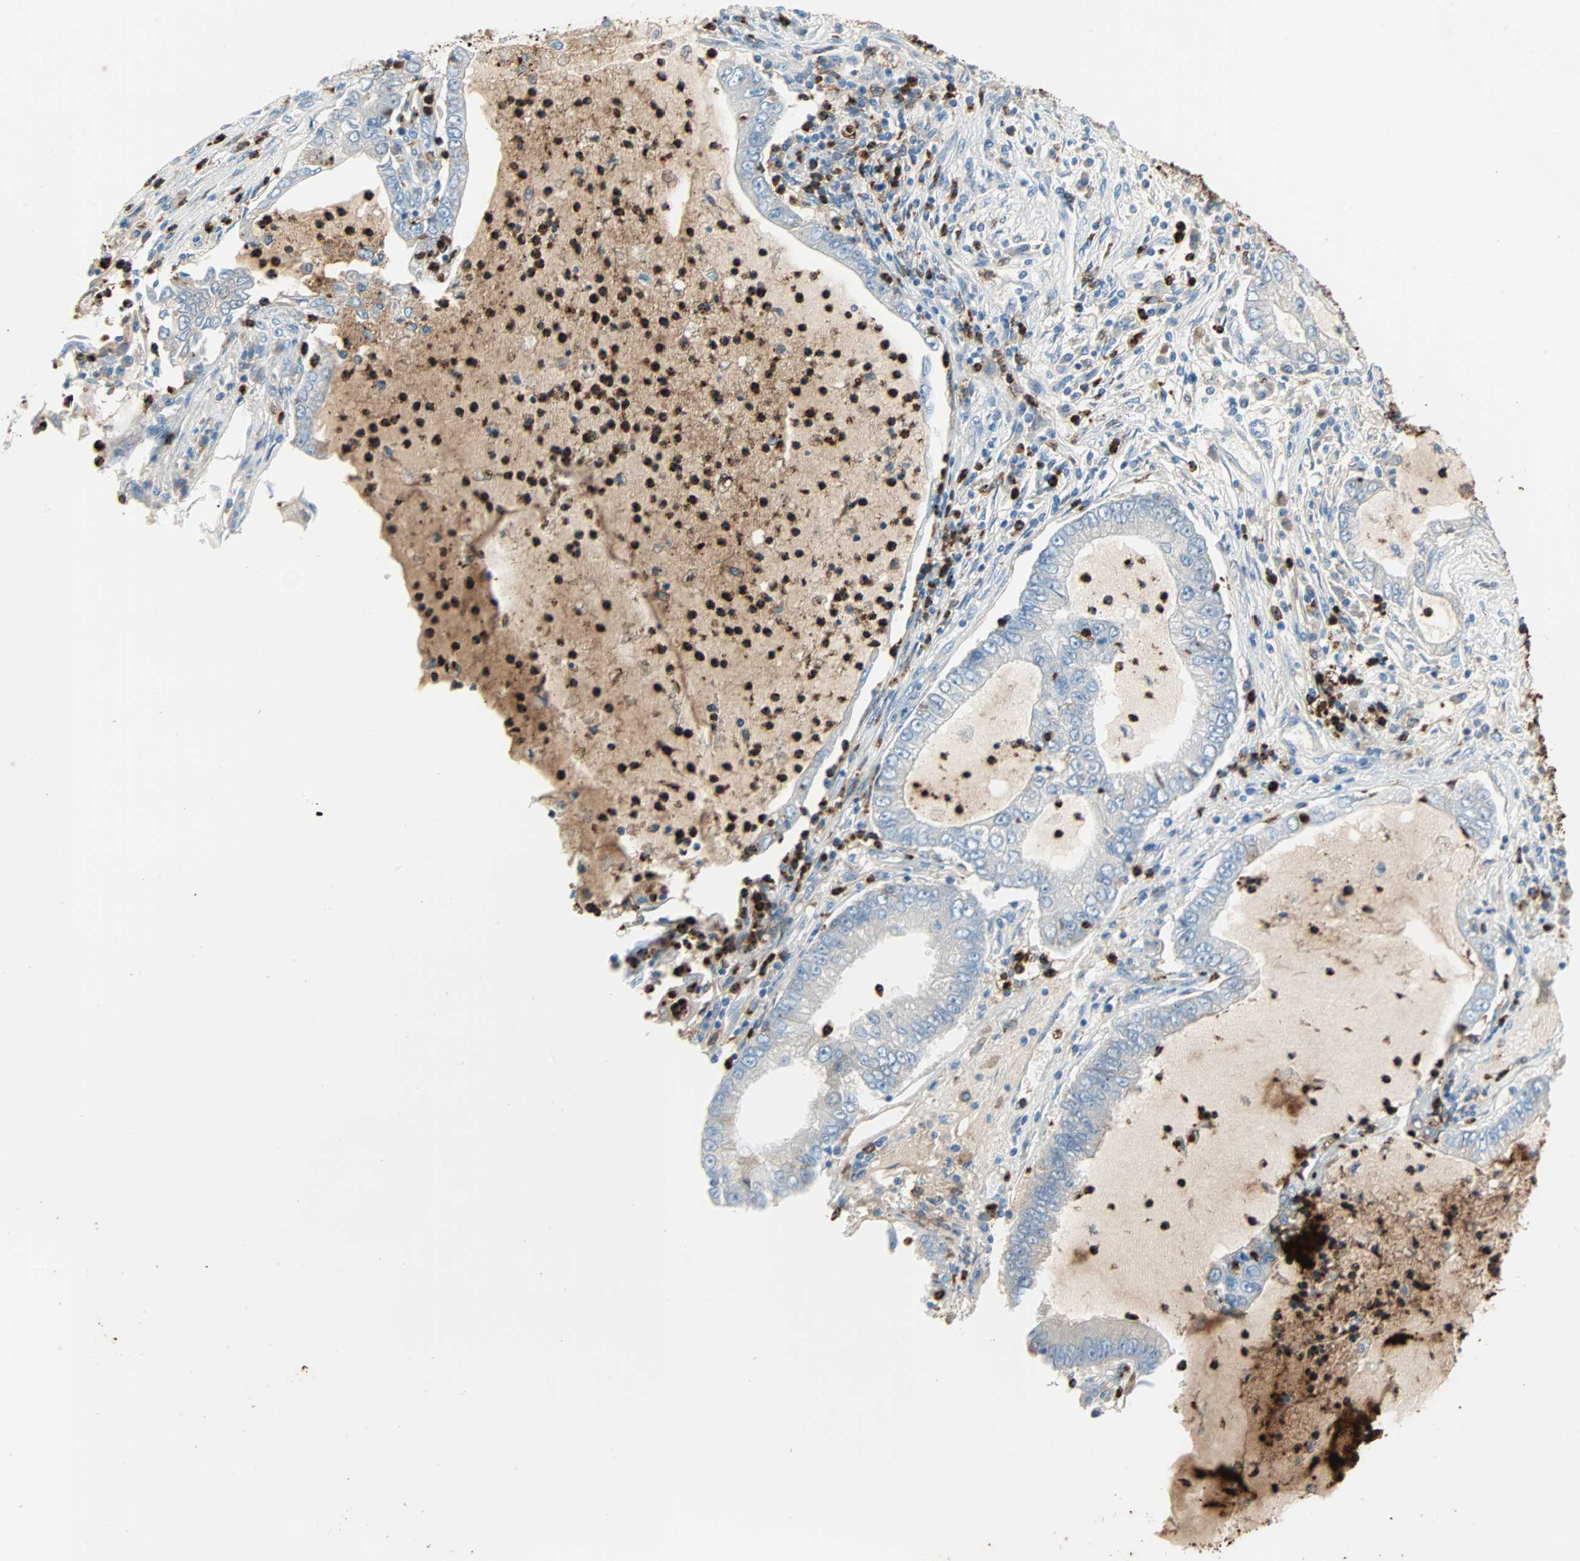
{"staining": {"intensity": "strong", "quantity": "<25%", "location": "cytoplasmic/membranous"}, "tissue": "lung cancer", "cell_type": "Tumor cells", "image_type": "cancer", "snomed": [{"axis": "morphology", "description": "Adenocarcinoma, NOS"}, {"axis": "topography", "description": "Lung"}], "caption": "High-magnification brightfield microscopy of adenocarcinoma (lung) stained with DAB (3,3'-diaminobenzidine) (brown) and counterstained with hematoxylin (blue). tumor cells exhibit strong cytoplasmic/membranous staining is identified in about<25% of cells.", "gene": "CLEC4A", "patient": {"sex": "female", "age": 51}}